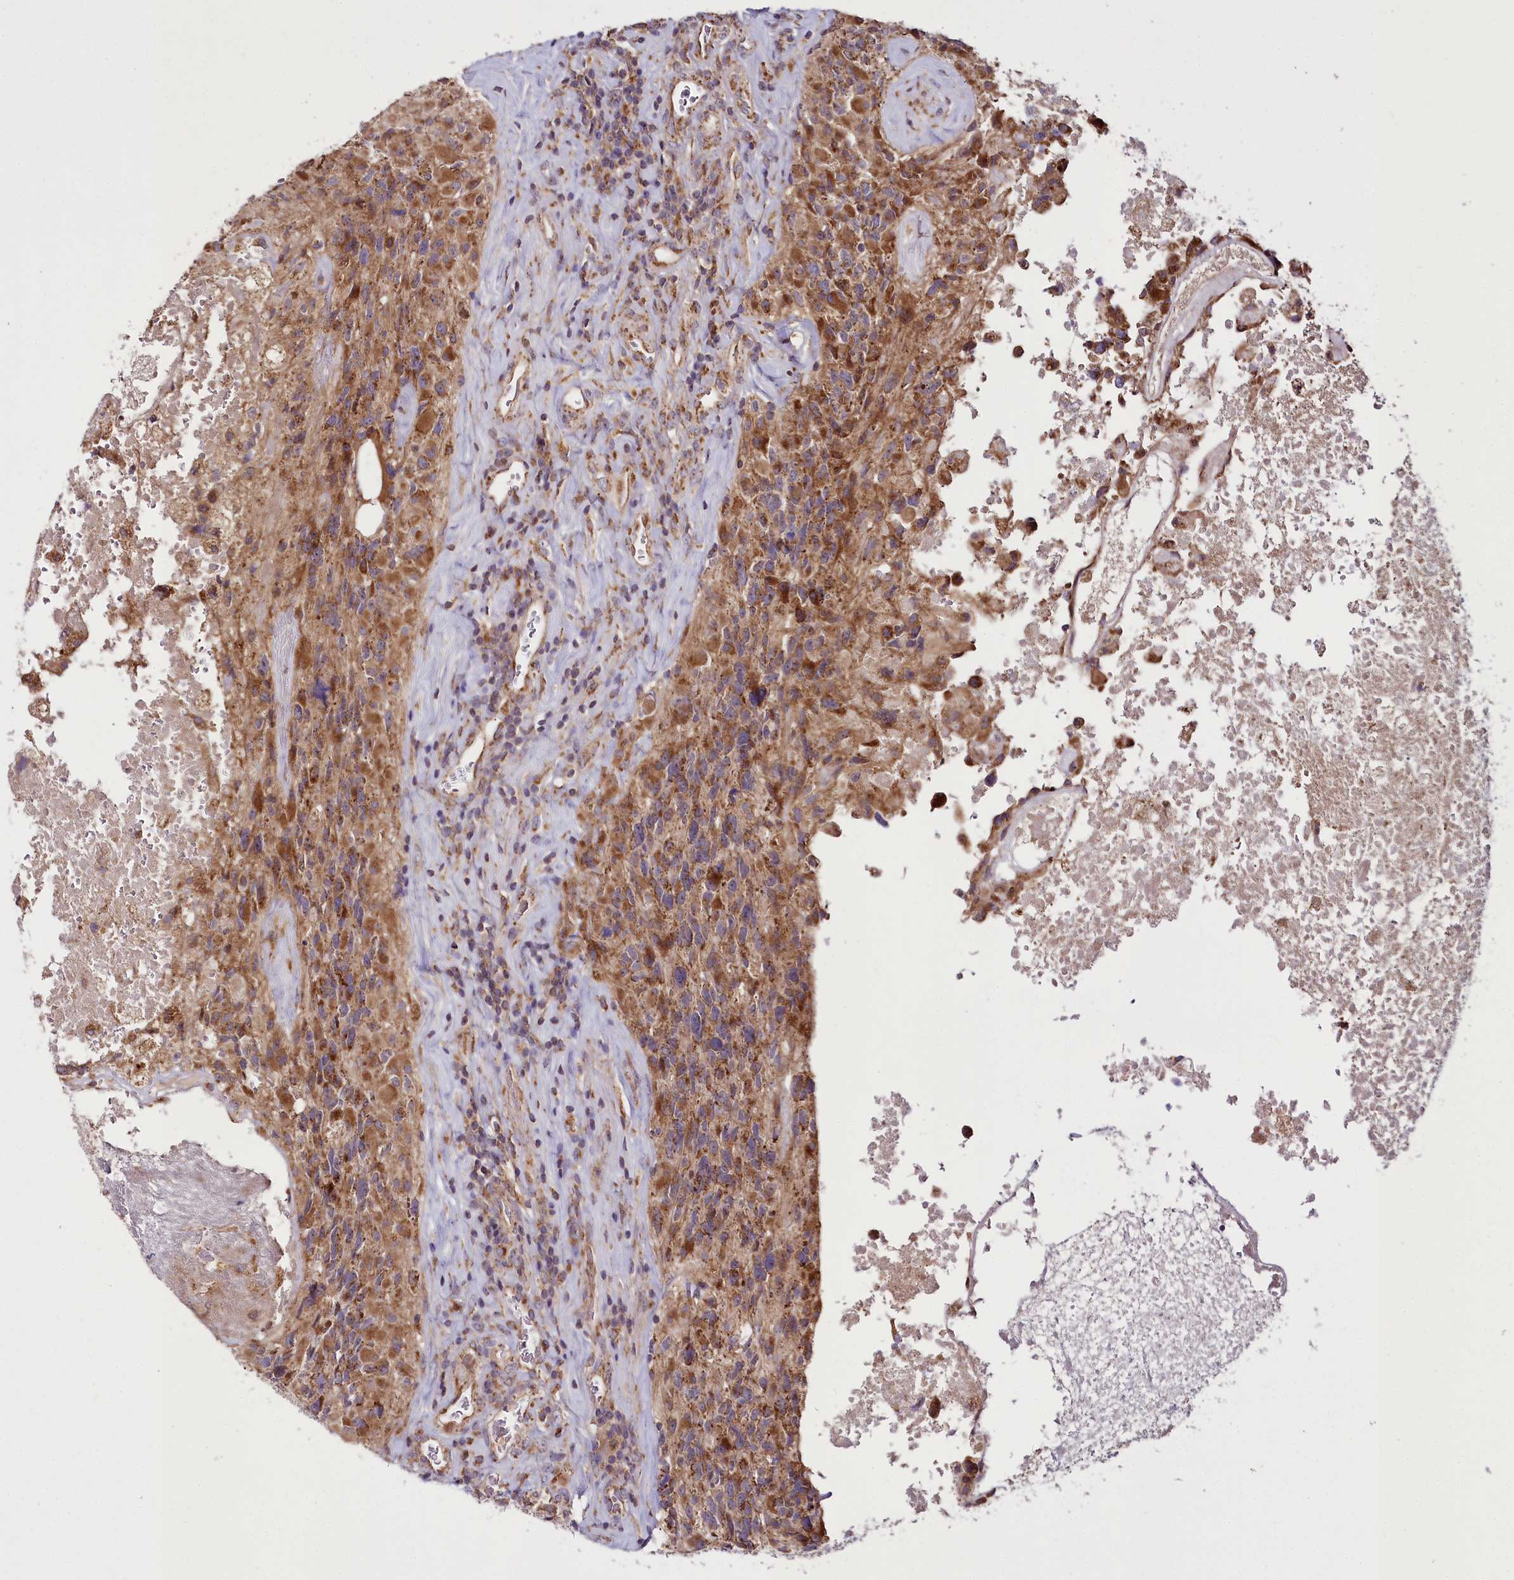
{"staining": {"intensity": "moderate", "quantity": "25%-75%", "location": "cytoplasmic/membranous"}, "tissue": "glioma", "cell_type": "Tumor cells", "image_type": "cancer", "snomed": [{"axis": "morphology", "description": "Glioma, malignant, High grade"}, {"axis": "topography", "description": "Brain"}], "caption": "IHC of glioma demonstrates medium levels of moderate cytoplasmic/membranous positivity in about 25%-75% of tumor cells.", "gene": "RAB7A", "patient": {"sex": "male", "age": 76}}